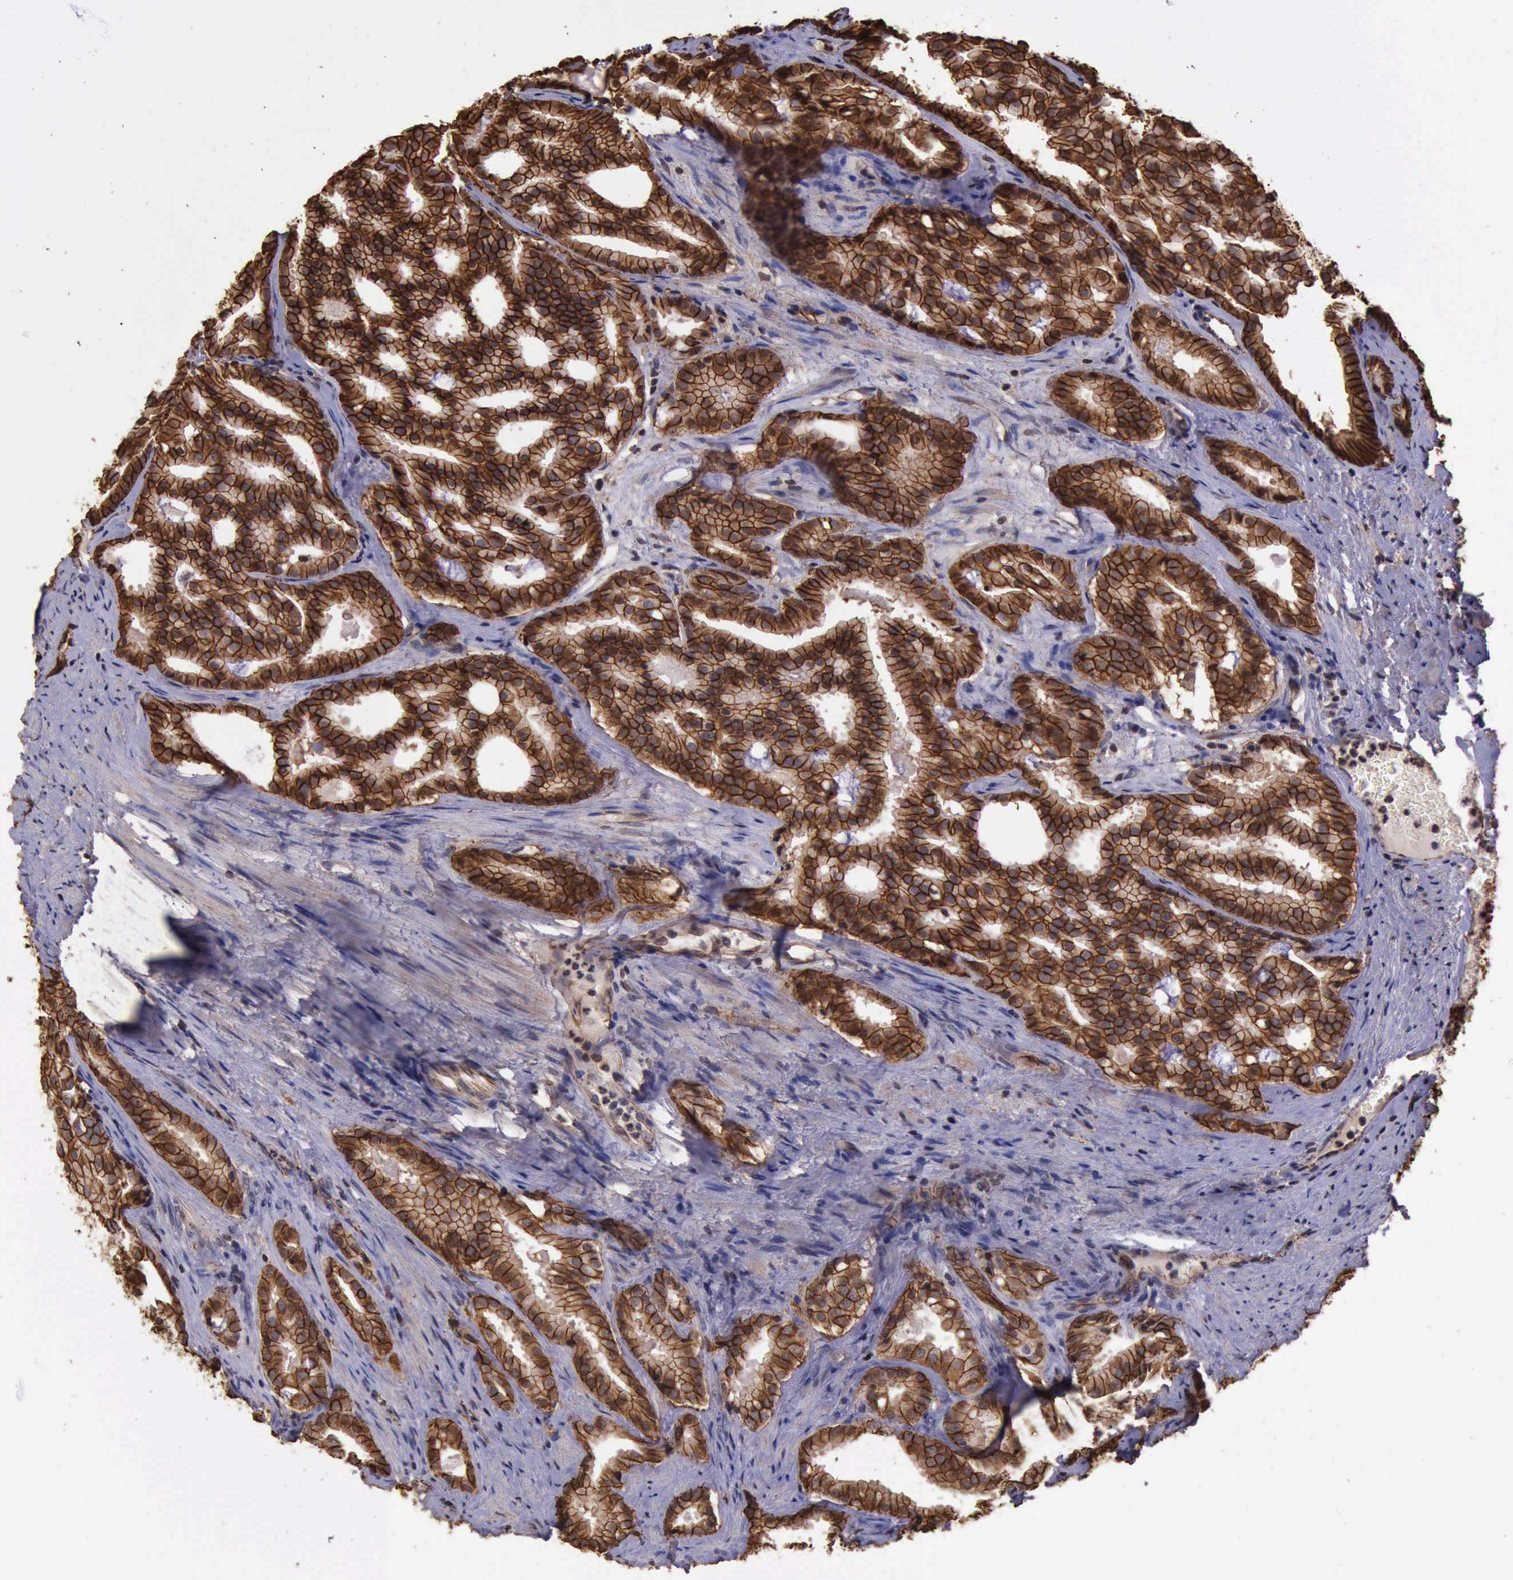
{"staining": {"intensity": "strong", "quantity": ">75%", "location": "cytoplasmic/membranous"}, "tissue": "prostate cancer", "cell_type": "Tumor cells", "image_type": "cancer", "snomed": [{"axis": "morphology", "description": "Adenocarcinoma, High grade"}, {"axis": "topography", "description": "Prostate"}], "caption": "A high amount of strong cytoplasmic/membranous staining is appreciated in approximately >75% of tumor cells in prostate adenocarcinoma (high-grade) tissue.", "gene": "CTNNB1", "patient": {"sex": "male", "age": 64}}